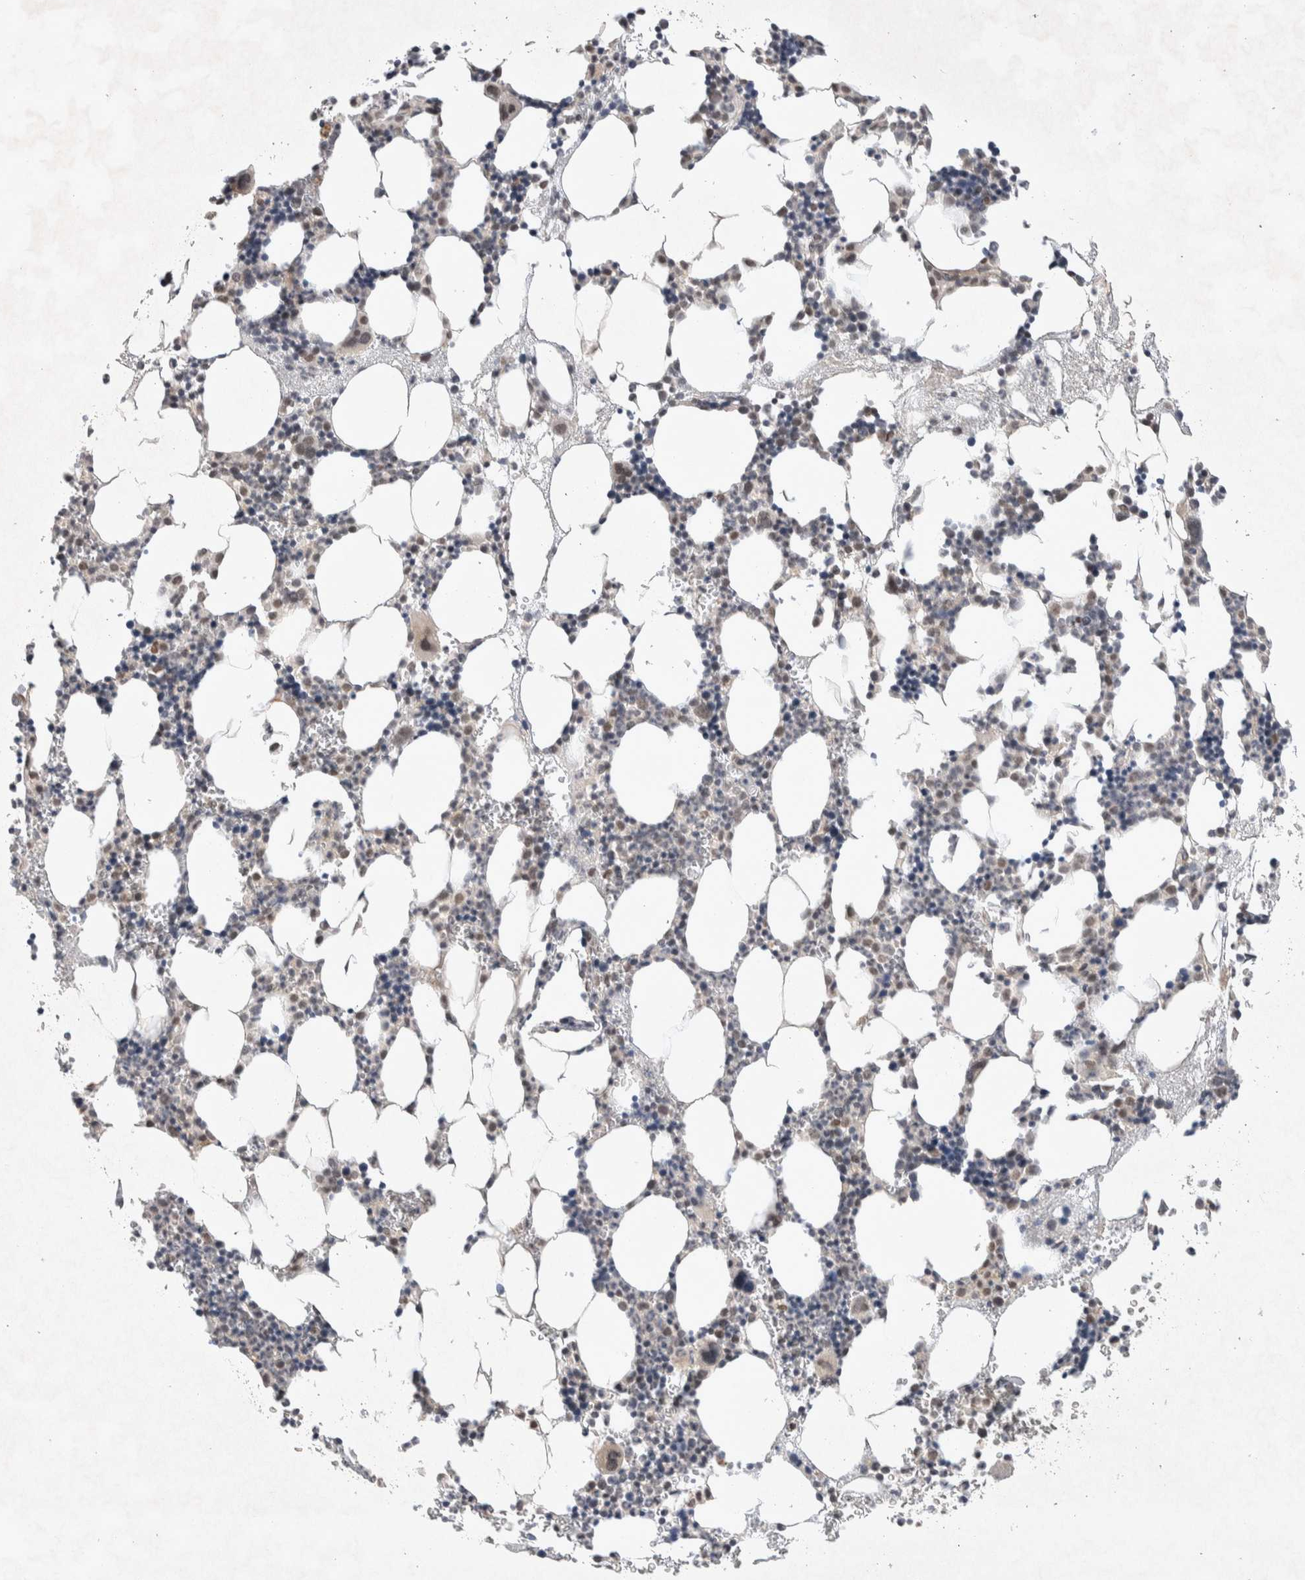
{"staining": {"intensity": "weak", "quantity": "25%-75%", "location": "nuclear"}, "tissue": "bone marrow", "cell_type": "Hematopoietic cells", "image_type": "normal", "snomed": [{"axis": "morphology", "description": "Normal tissue, NOS"}, {"axis": "morphology", "description": "Inflammation, NOS"}, {"axis": "topography", "description": "Bone marrow"}], "caption": "Brown immunohistochemical staining in unremarkable human bone marrow shows weak nuclear positivity in approximately 25%-75% of hematopoietic cells. (Stains: DAB in brown, nuclei in blue, Microscopy: brightfield microscopy at high magnification).", "gene": "ZNF704", "patient": {"sex": "female", "age": 67}}